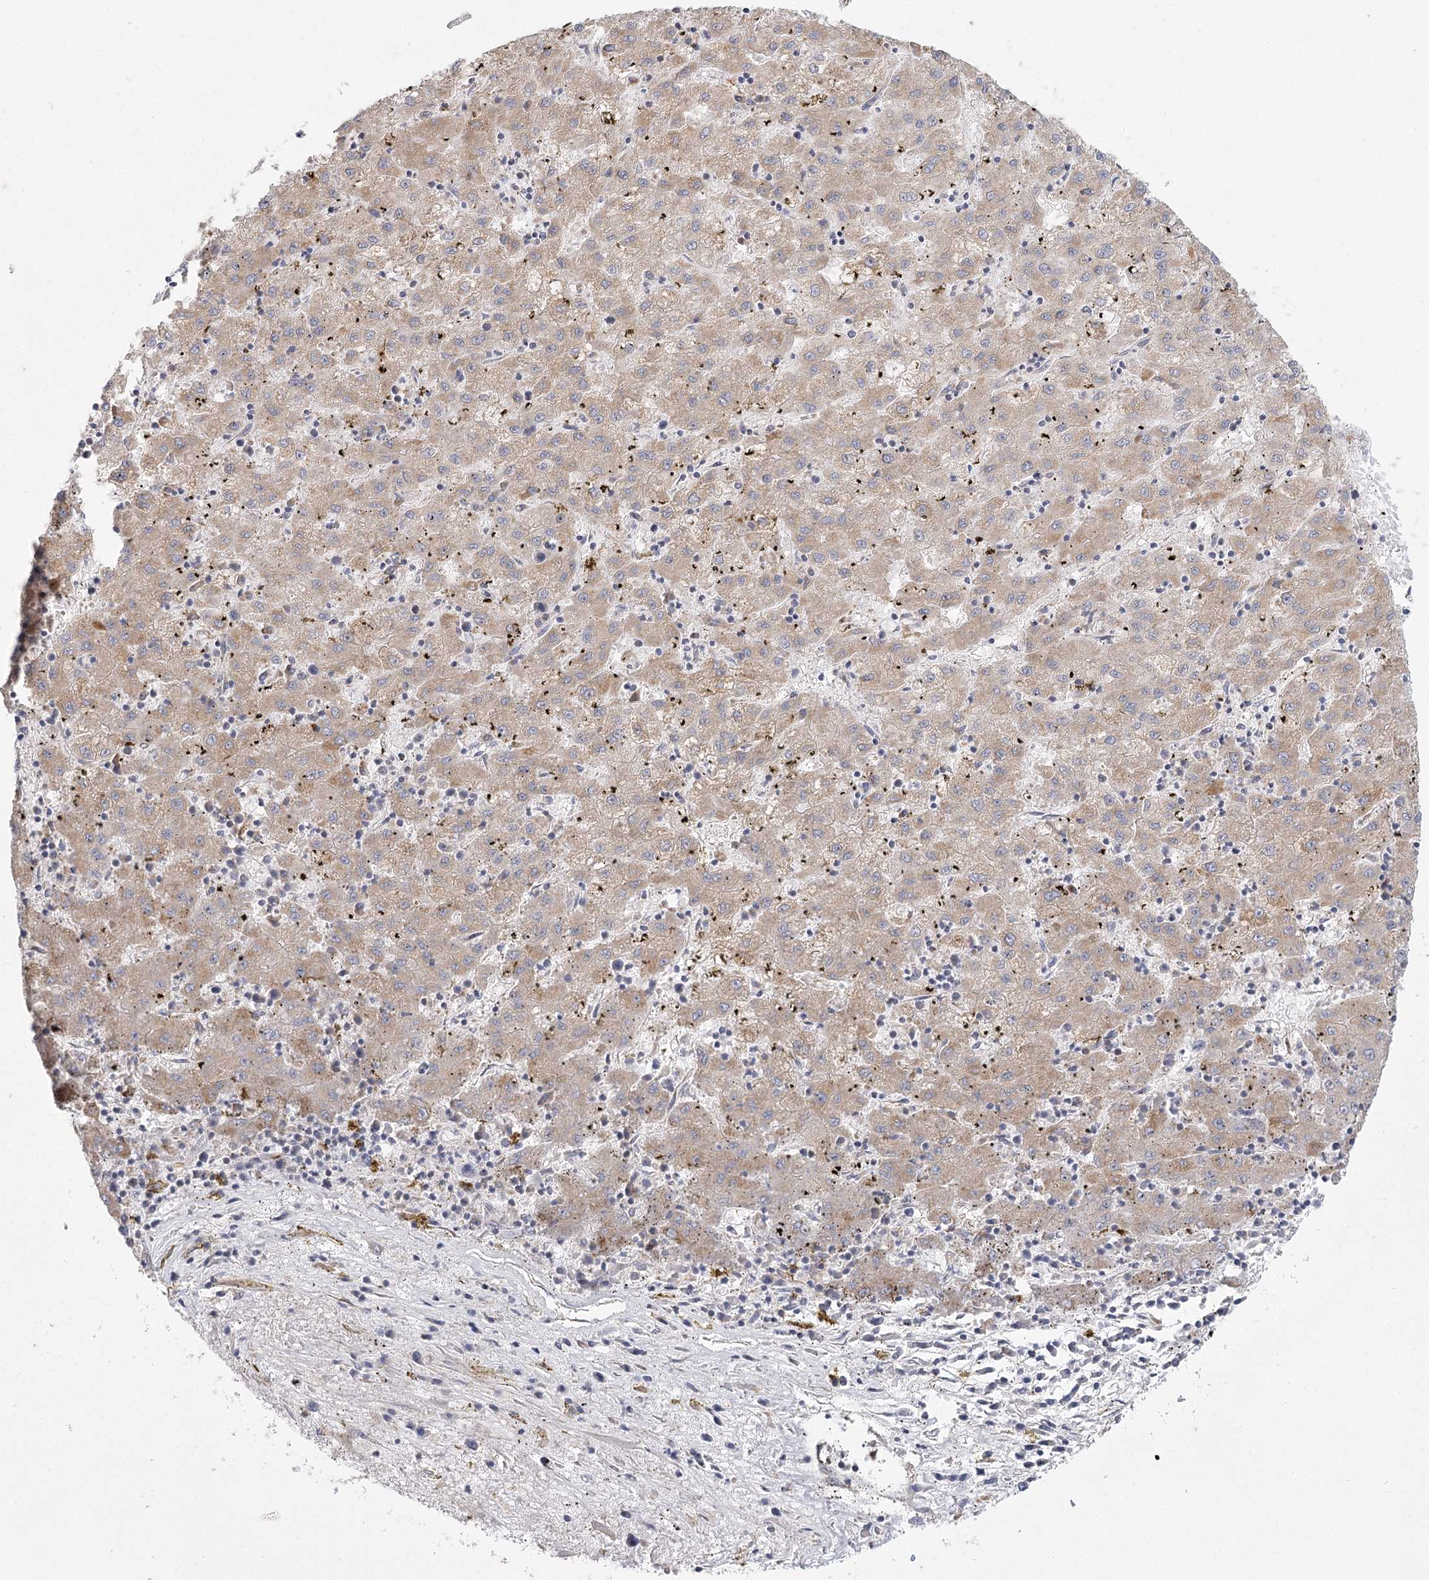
{"staining": {"intensity": "weak", "quantity": ">75%", "location": "cytoplasmic/membranous"}, "tissue": "liver cancer", "cell_type": "Tumor cells", "image_type": "cancer", "snomed": [{"axis": "morphology", "description": "Carcinoma, Hepatocellular, NOS"}, {"axis": "topography", "description": "Liver"}], "caption": "IHC staining of liver cancer, which shows low levels of weak cytoplasmic/membranous staining in approximately >75% of tumor cells indicating weak cytoplasmic/membranous protein staining. The staining was performed using DAB (brown) for protein detection and nuclei were counterstained in hematoxylin (blue).", "gene": "CNTLN", "patient": {"sex": "male", "age": 72}}